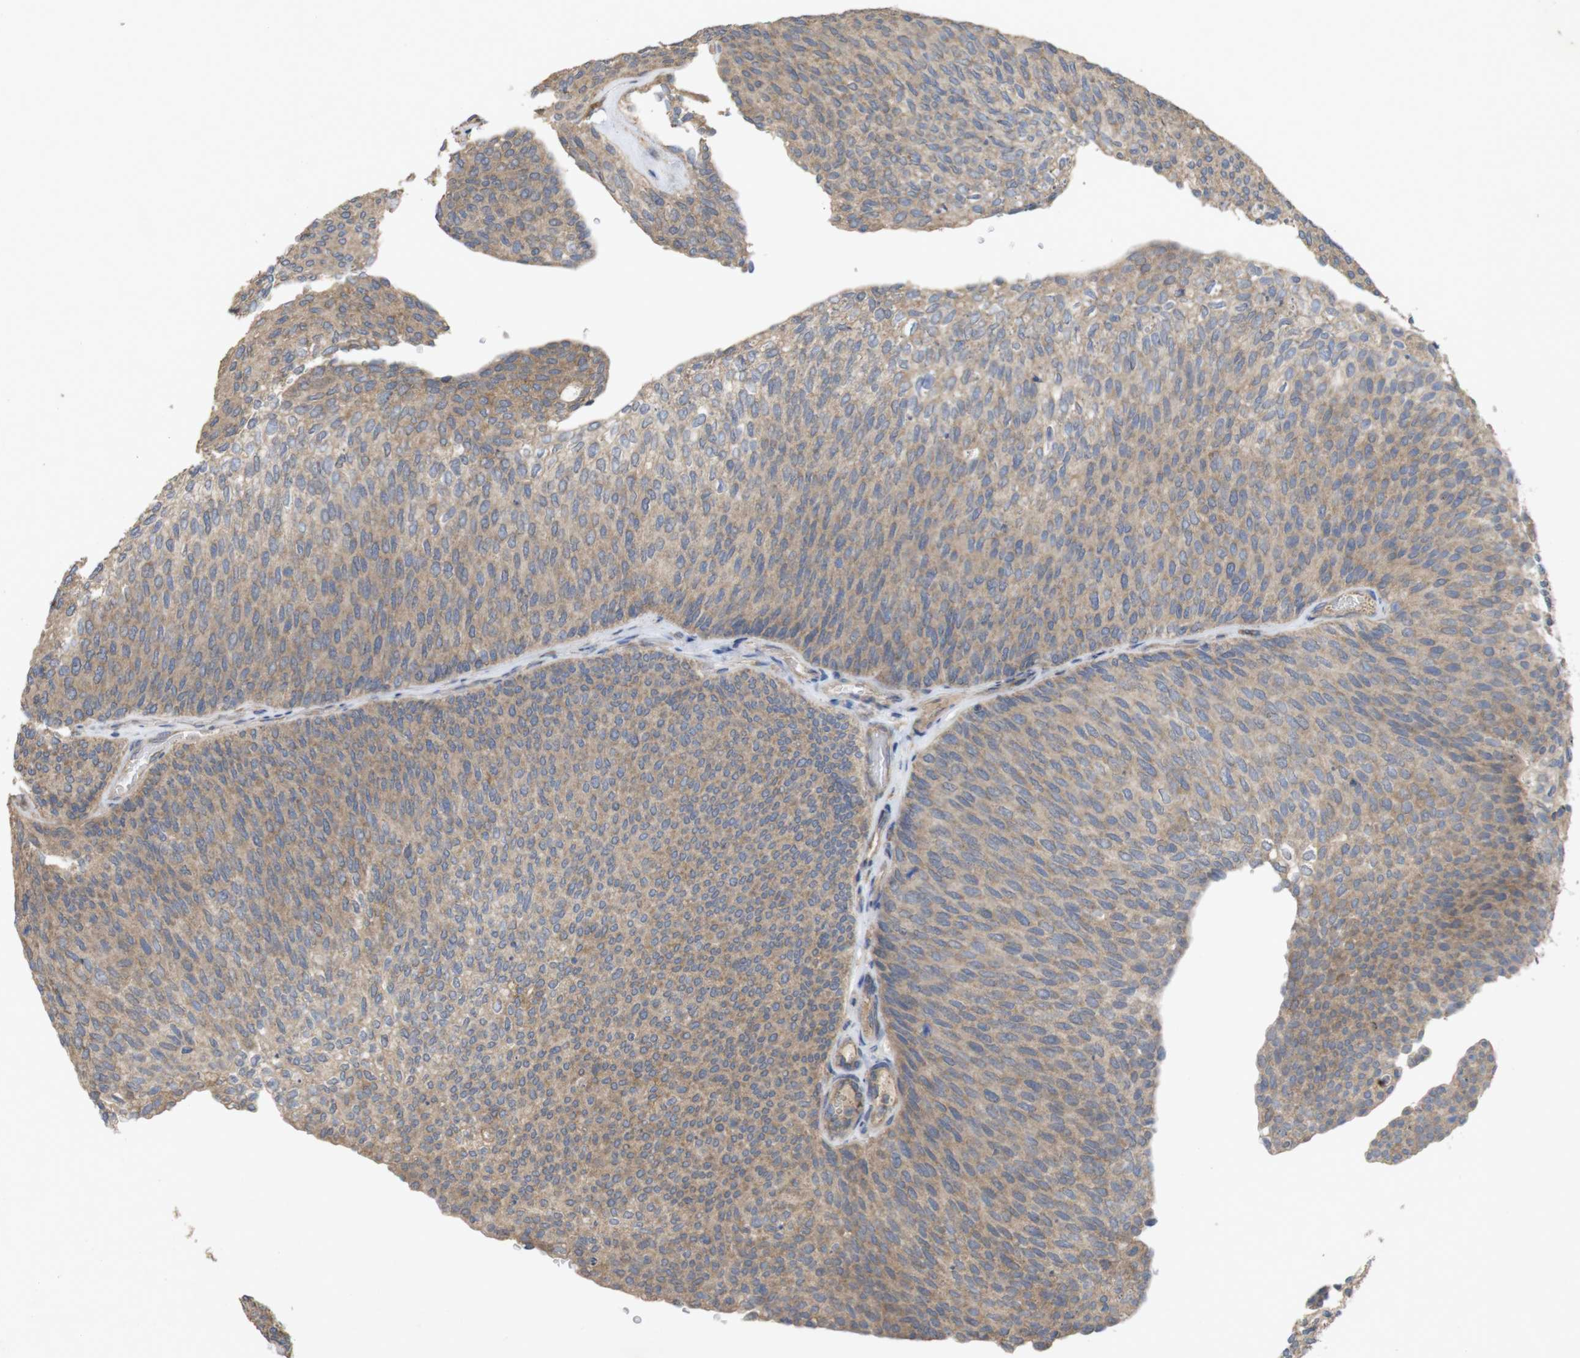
{"staining": {"intensity": "weak", "quantity": ">75%", "location": "cytoplasmic/membranous"}, "tissue": "urothelial cancer", "cell_type": "Tumor cells", "image_type": "cancer", "snomed": [{"axis": "morphology", "description": "Urothelial carcinoma, Low grade"}, {"axis": "topography", "description": "Urinary bladder"}], "caption": "DAB (3,3'-diaminobenzidine) immunohistochemical staining of urothelial carcinoma (low-grade) shows weak cytoplasmic/membranous protein expression in approximately >75% of tumor cells. (Stains: DAB (3,3'-diaminobenzidine) in brown, nuclei in blue, Microscopy: brightfield microscopy at high magnification).", "gene": "KCNS3", "patient": {"sex": "female", "age": 79}}